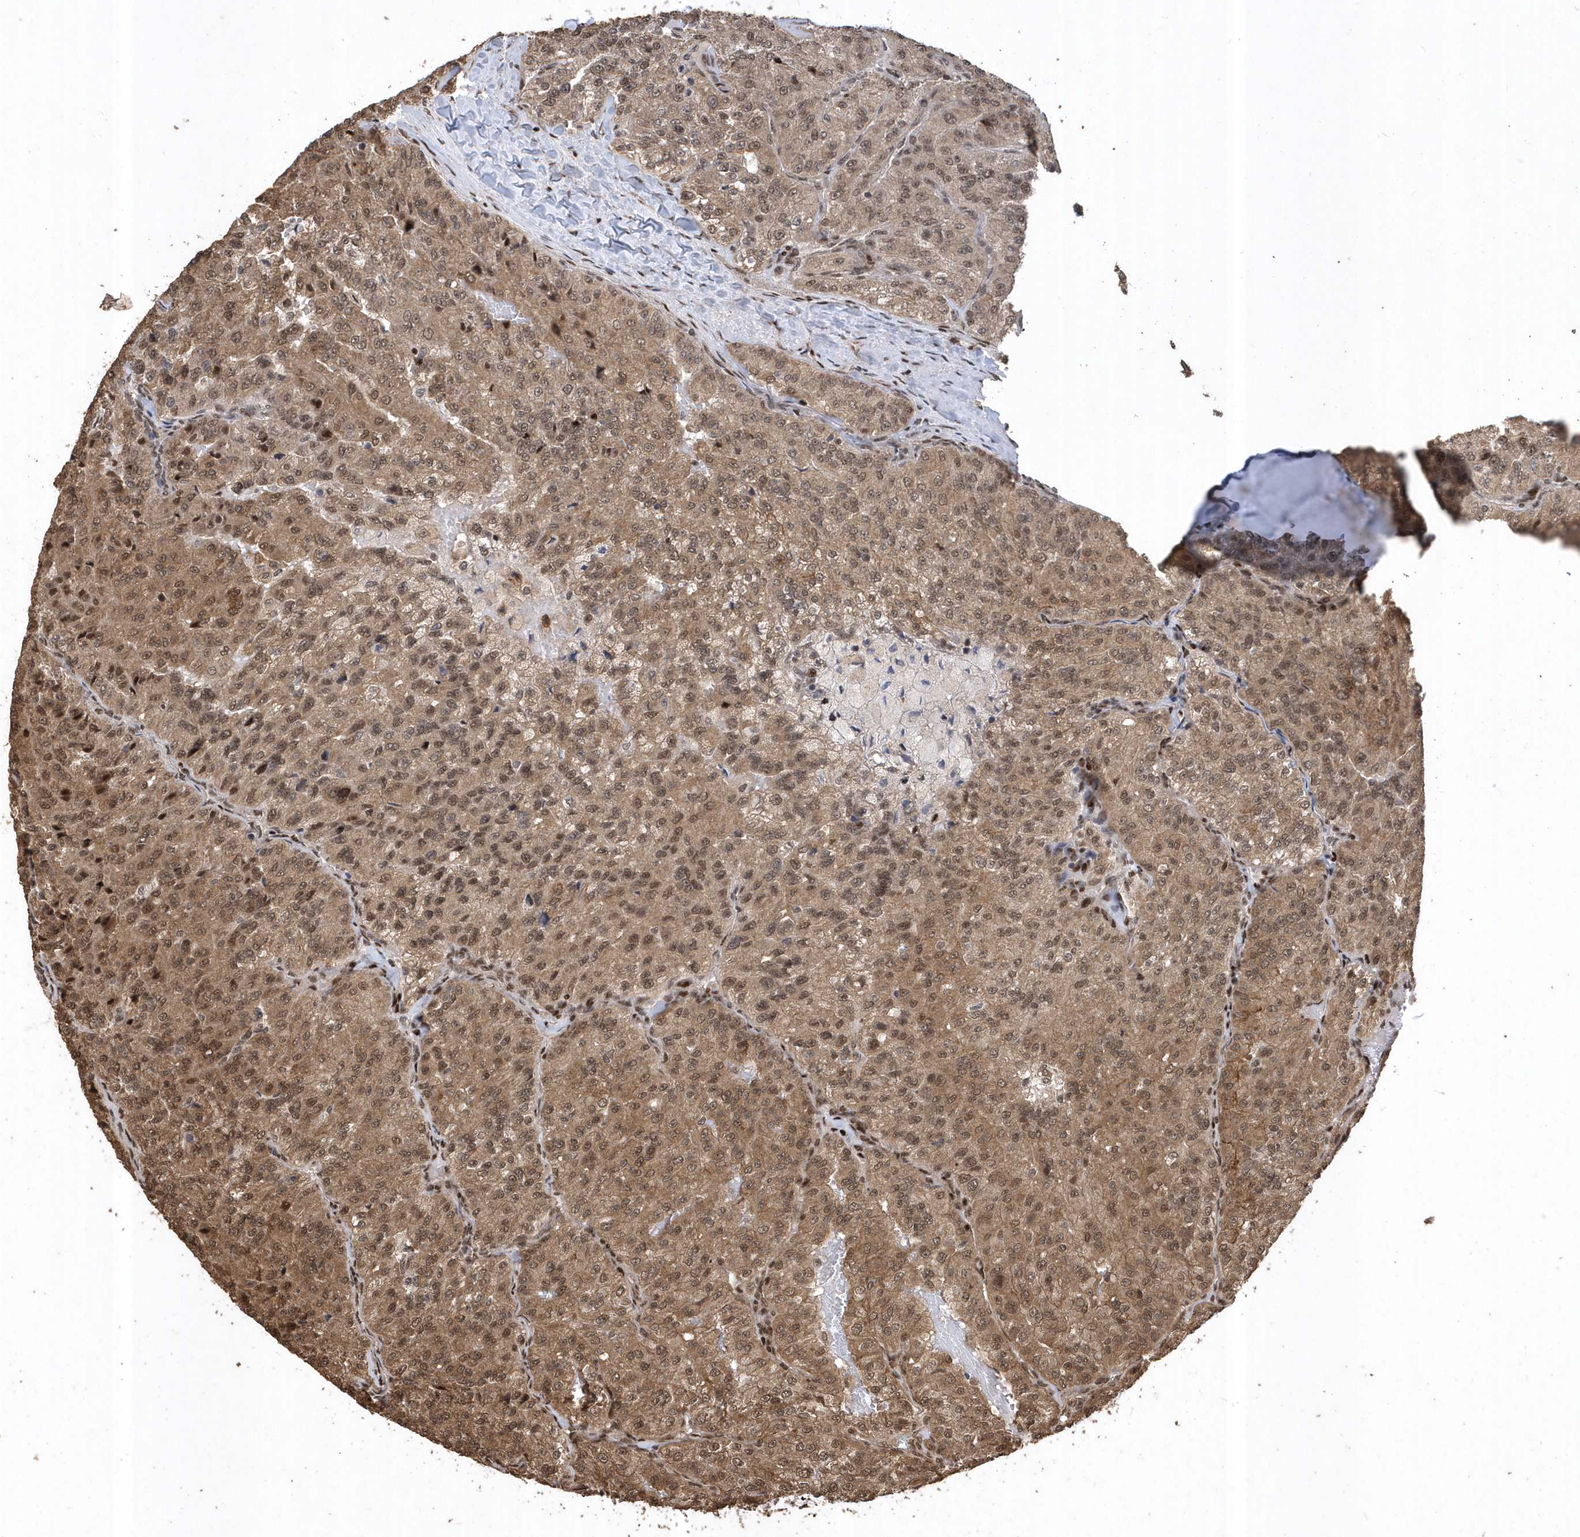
{"staining": {"intensity": "moderate", "quantity": ">75%", "location": "cytoplasmic/membranous,nuclear"}, "tissue": "renal cancer", "cell_type": "Tumor cells", "image_type": "cancer", "snomed": [{"axis": "morphology", "description": "Adenocarcinoma, NOS"}, {"axis": "topography", "description": "Kidney"}], "caption": "Immunohistochemistry of adenocarcinoma (renal) exhibits medium levels of moderate cytoplasmic/membranous and nuclear staining in about >75% of tumor cells.", "gene": "INTS12", "patient": {"sex": "female", "age": 63}}